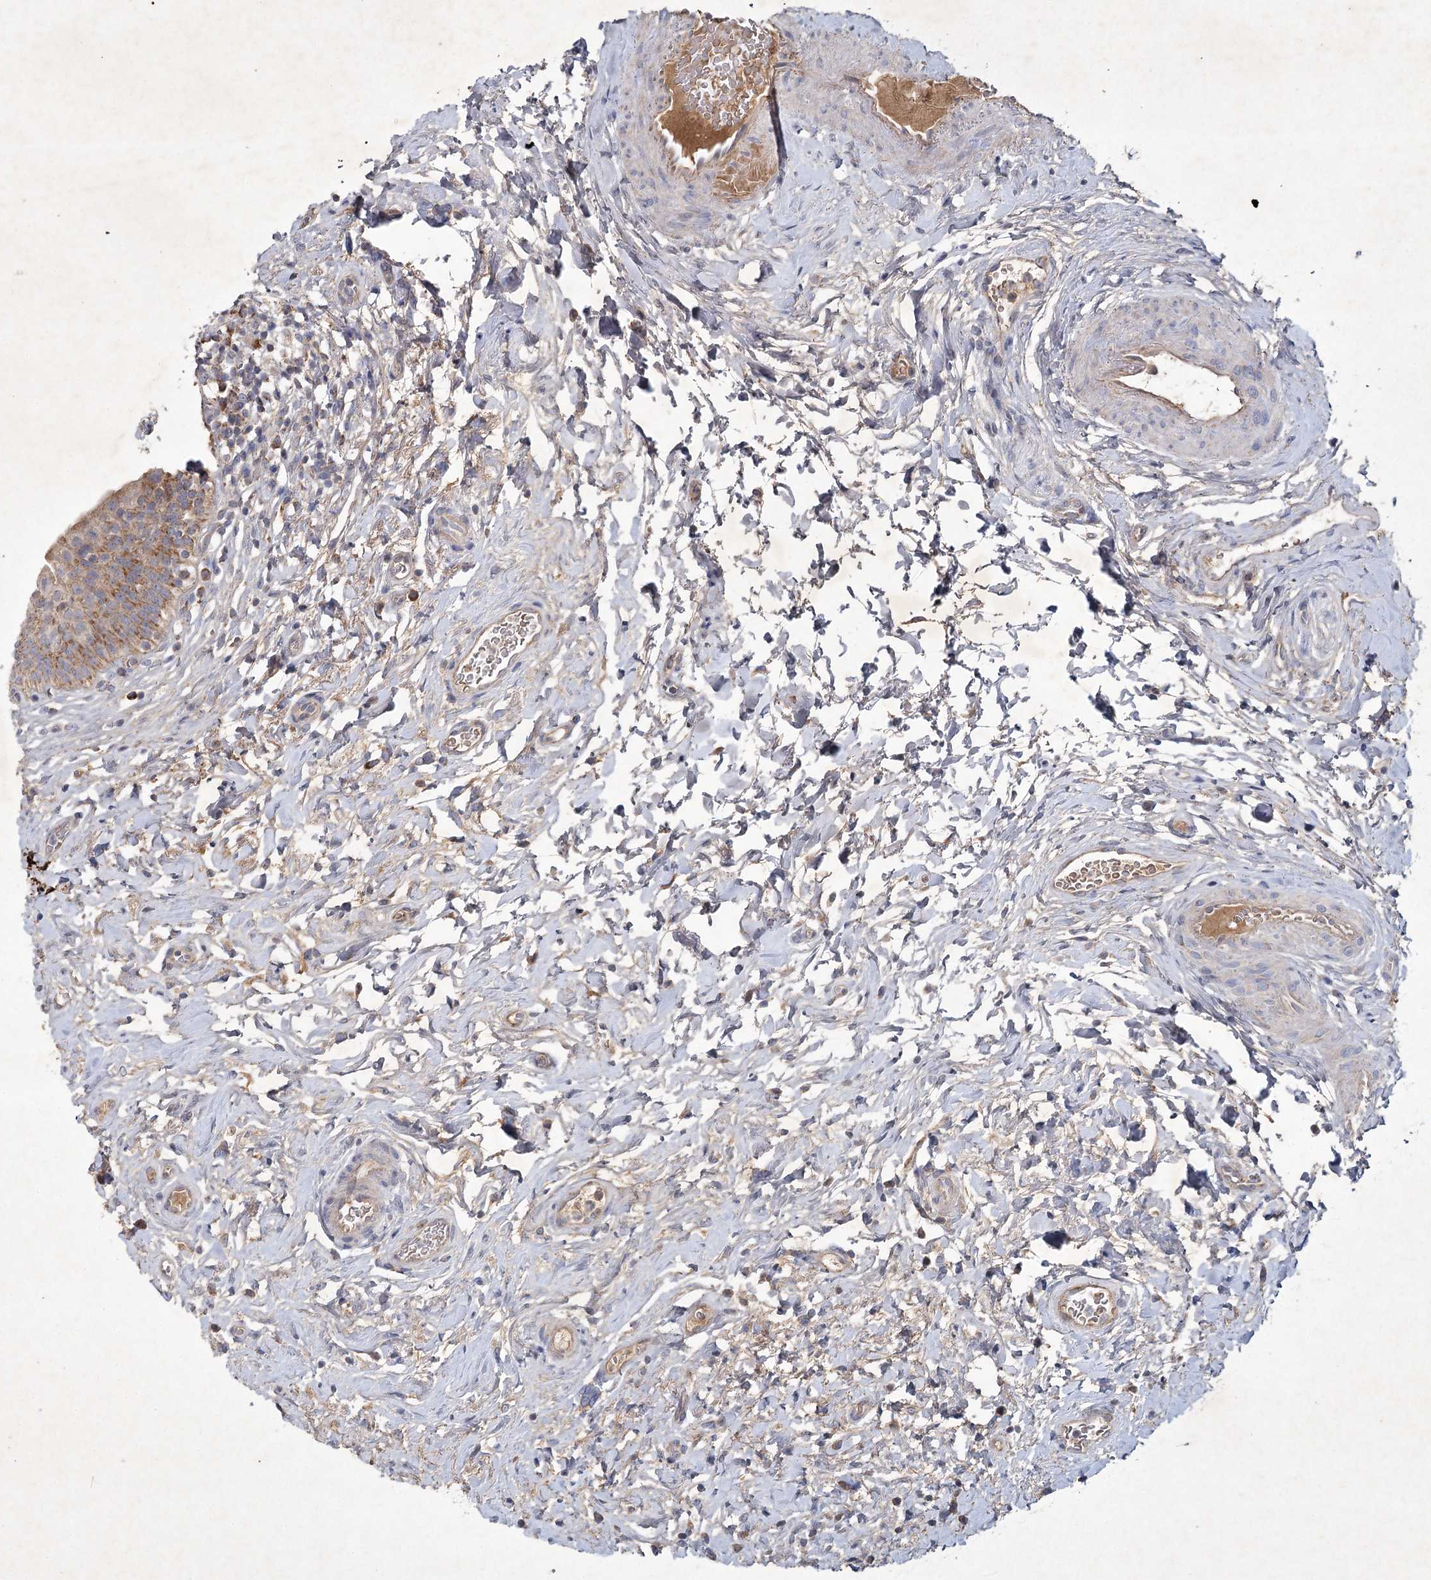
{"staining": {"intensity": "moderate", "quantity": ">75%", "location": "cytoplasmic/membranous"}, "tissue": "urinary bladder", "cell_type": "Urothelial cells", "image_type": "normal", "snomed": [{"axis": "morphology", "description": "Normal tissue, NOS"}, {"axis": "topography", "description": "Urinary bladder"}], "caption": "Urinary bladder stained with DAB (3,3'-diaminobenzidine) immunohistochemistry shows medium levels of moderate cytoplasmic/membranous positivity in about >75% of urothelial cells.", "gene": "MRPL44", "patient": {"sex": "male", "age": 83}}